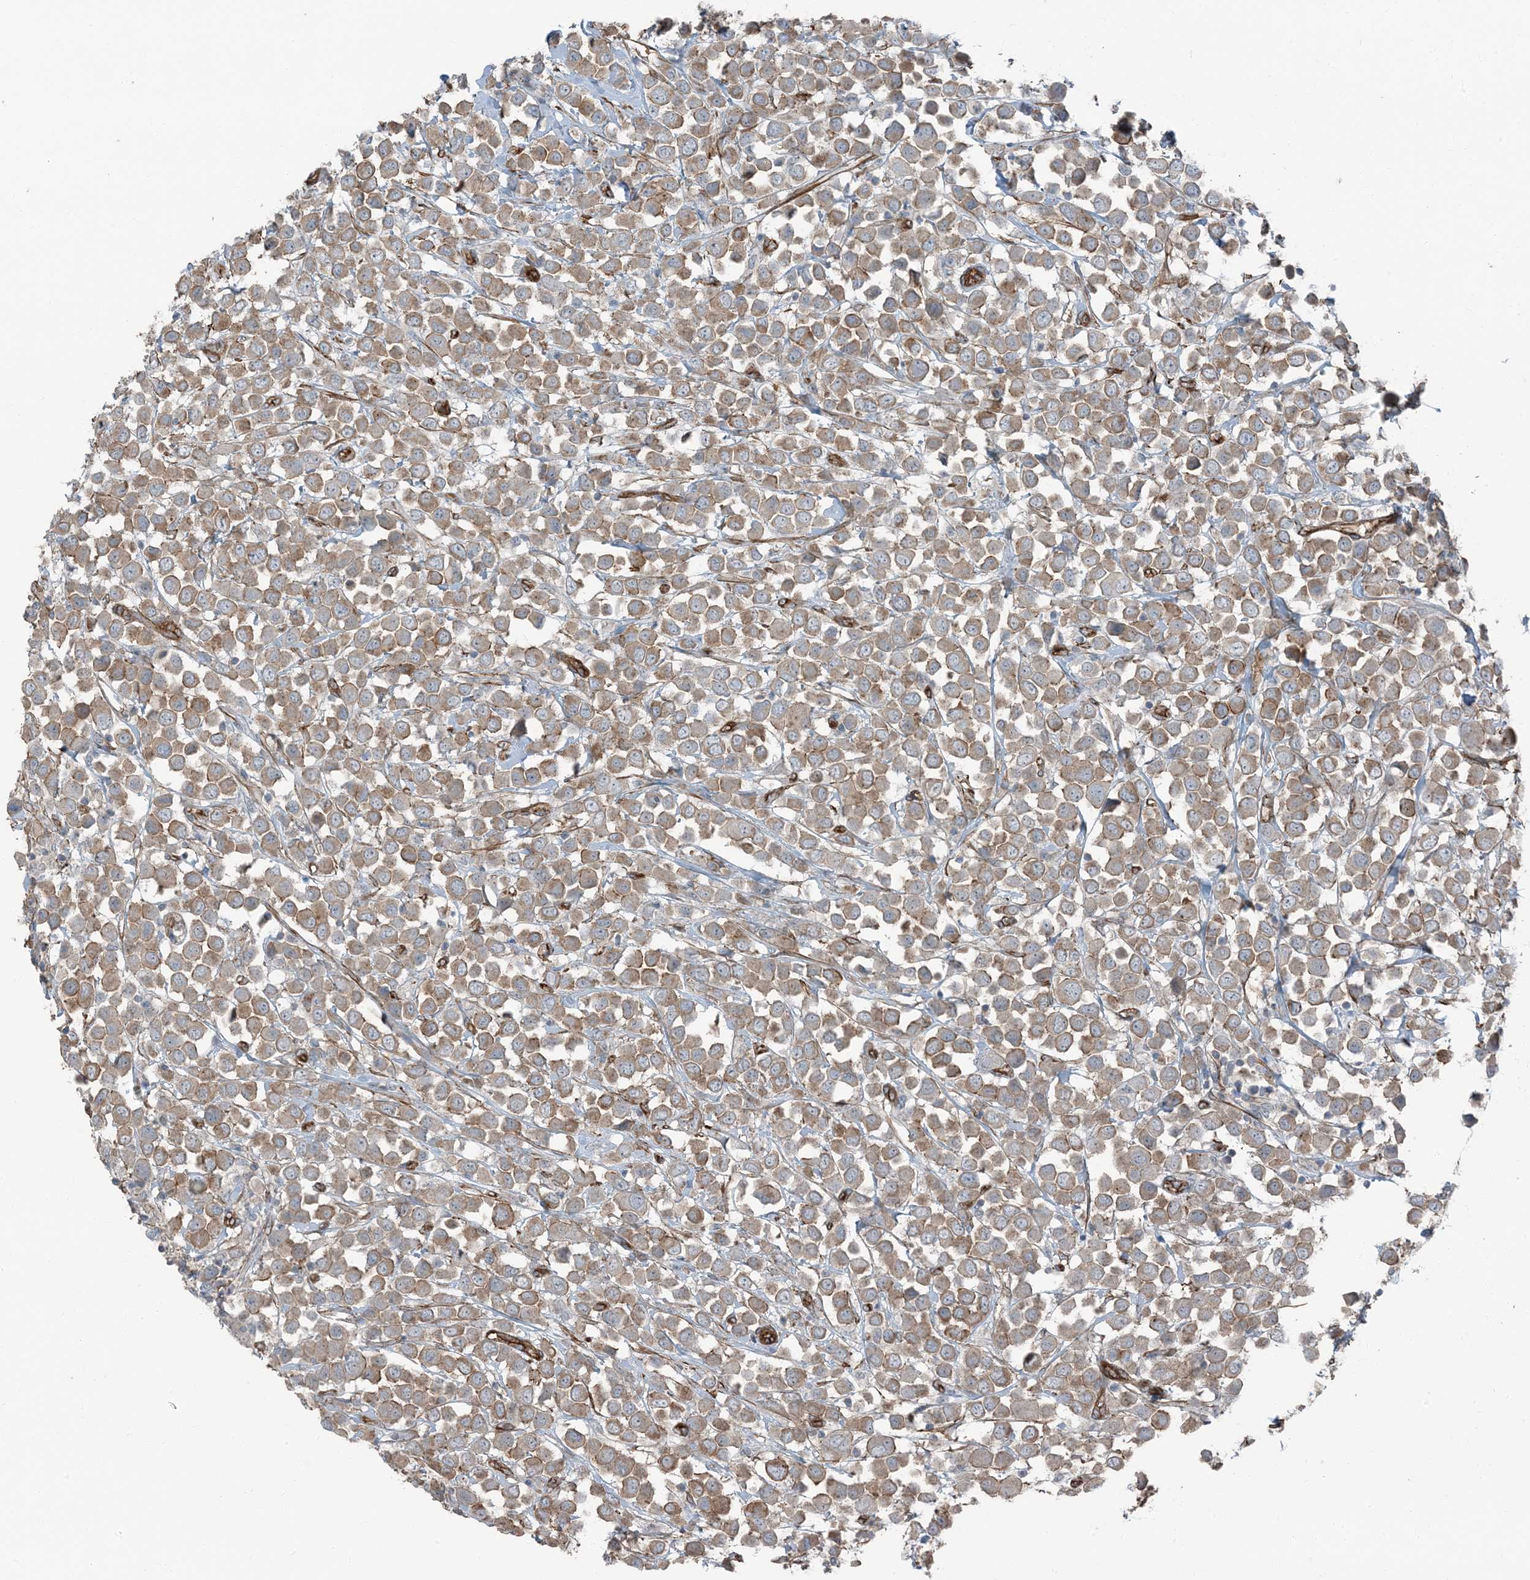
{"staining": {"intensity": "moderate", "quantity": ">75%", "location": "cytoplasmic/membranous"}, "tissue": "breast cancer", "cell_type": "Tumor cells", "image_type": "cancer", "snomed": [{"axis": "morphology", "description": "Duct carcinoma"}, {"axis": "topography", "description": "Breast"}], "caption": "Immunohistochemistry micrograph of breast intraductal carcinoma stained for a protein (brown), which displays medium levels of moderate cytoplasmic/membranous positivity in approximately >75% of tumor cells.", "gene": "ZFP90", "patient": {"sex": "female", "age": 61}}